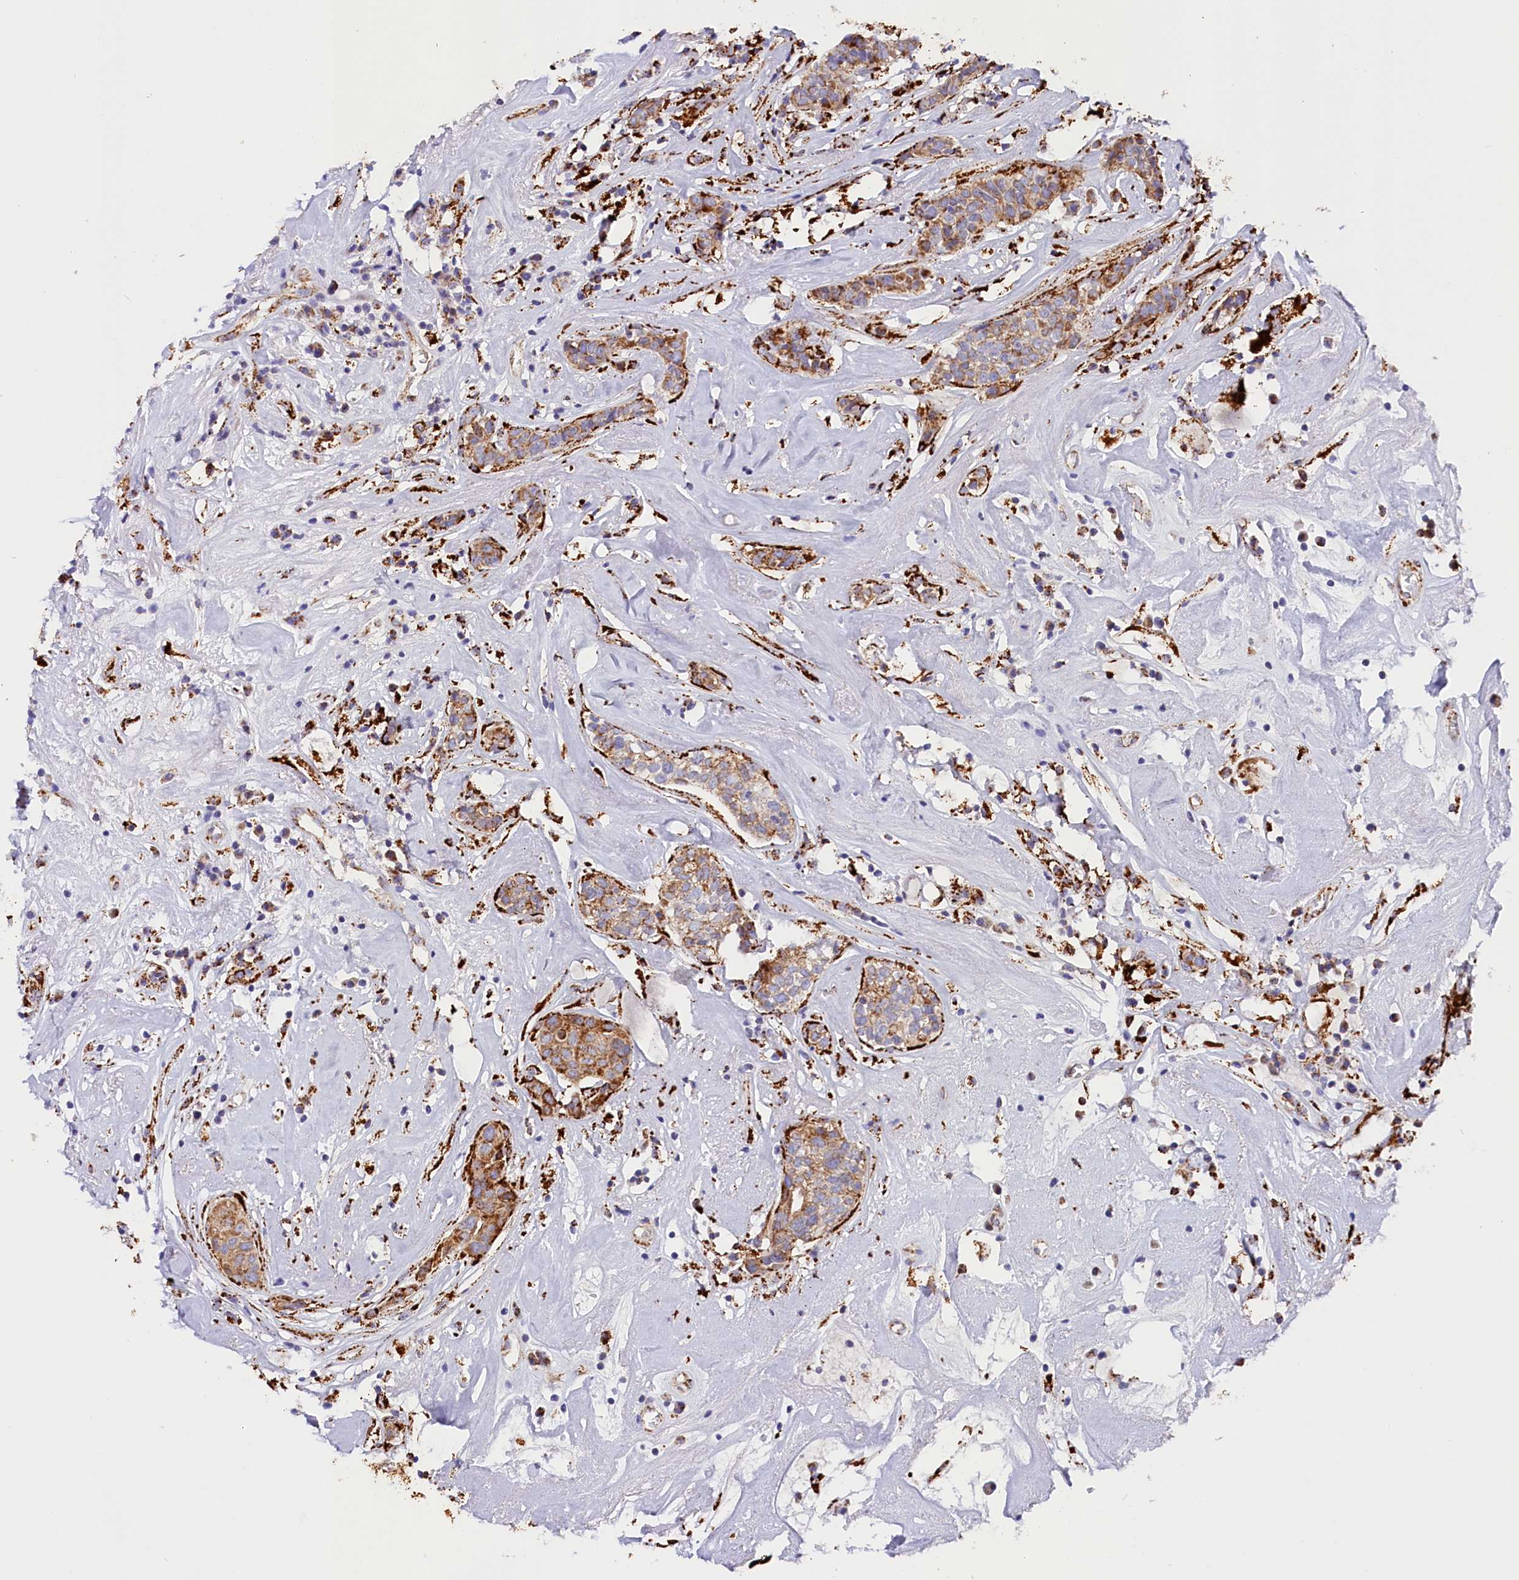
{"staining": {"intensity": "moderate", "quantity": ">75%", "location": "cytoplasmic/membranous"}, "tissue": "head and neck cancer", "cell_type": "Tumor cells", "image_type": "cancer", "snomed": [{"axis": "morphology", "description": "Adenocarcinoma, NOS"}, {"axis": "topography", "description": "Salivary gland"}, {"axis": "topography", "description": "Head-Neck"}], "caption": "Human head and neck cancer stained with a brown dye displays moderate cytoplasmic/membranous positive staining in about >75% of tumor cells.", "gene": "AKTIP", "patient": {"sex": "female", "age": 65}}